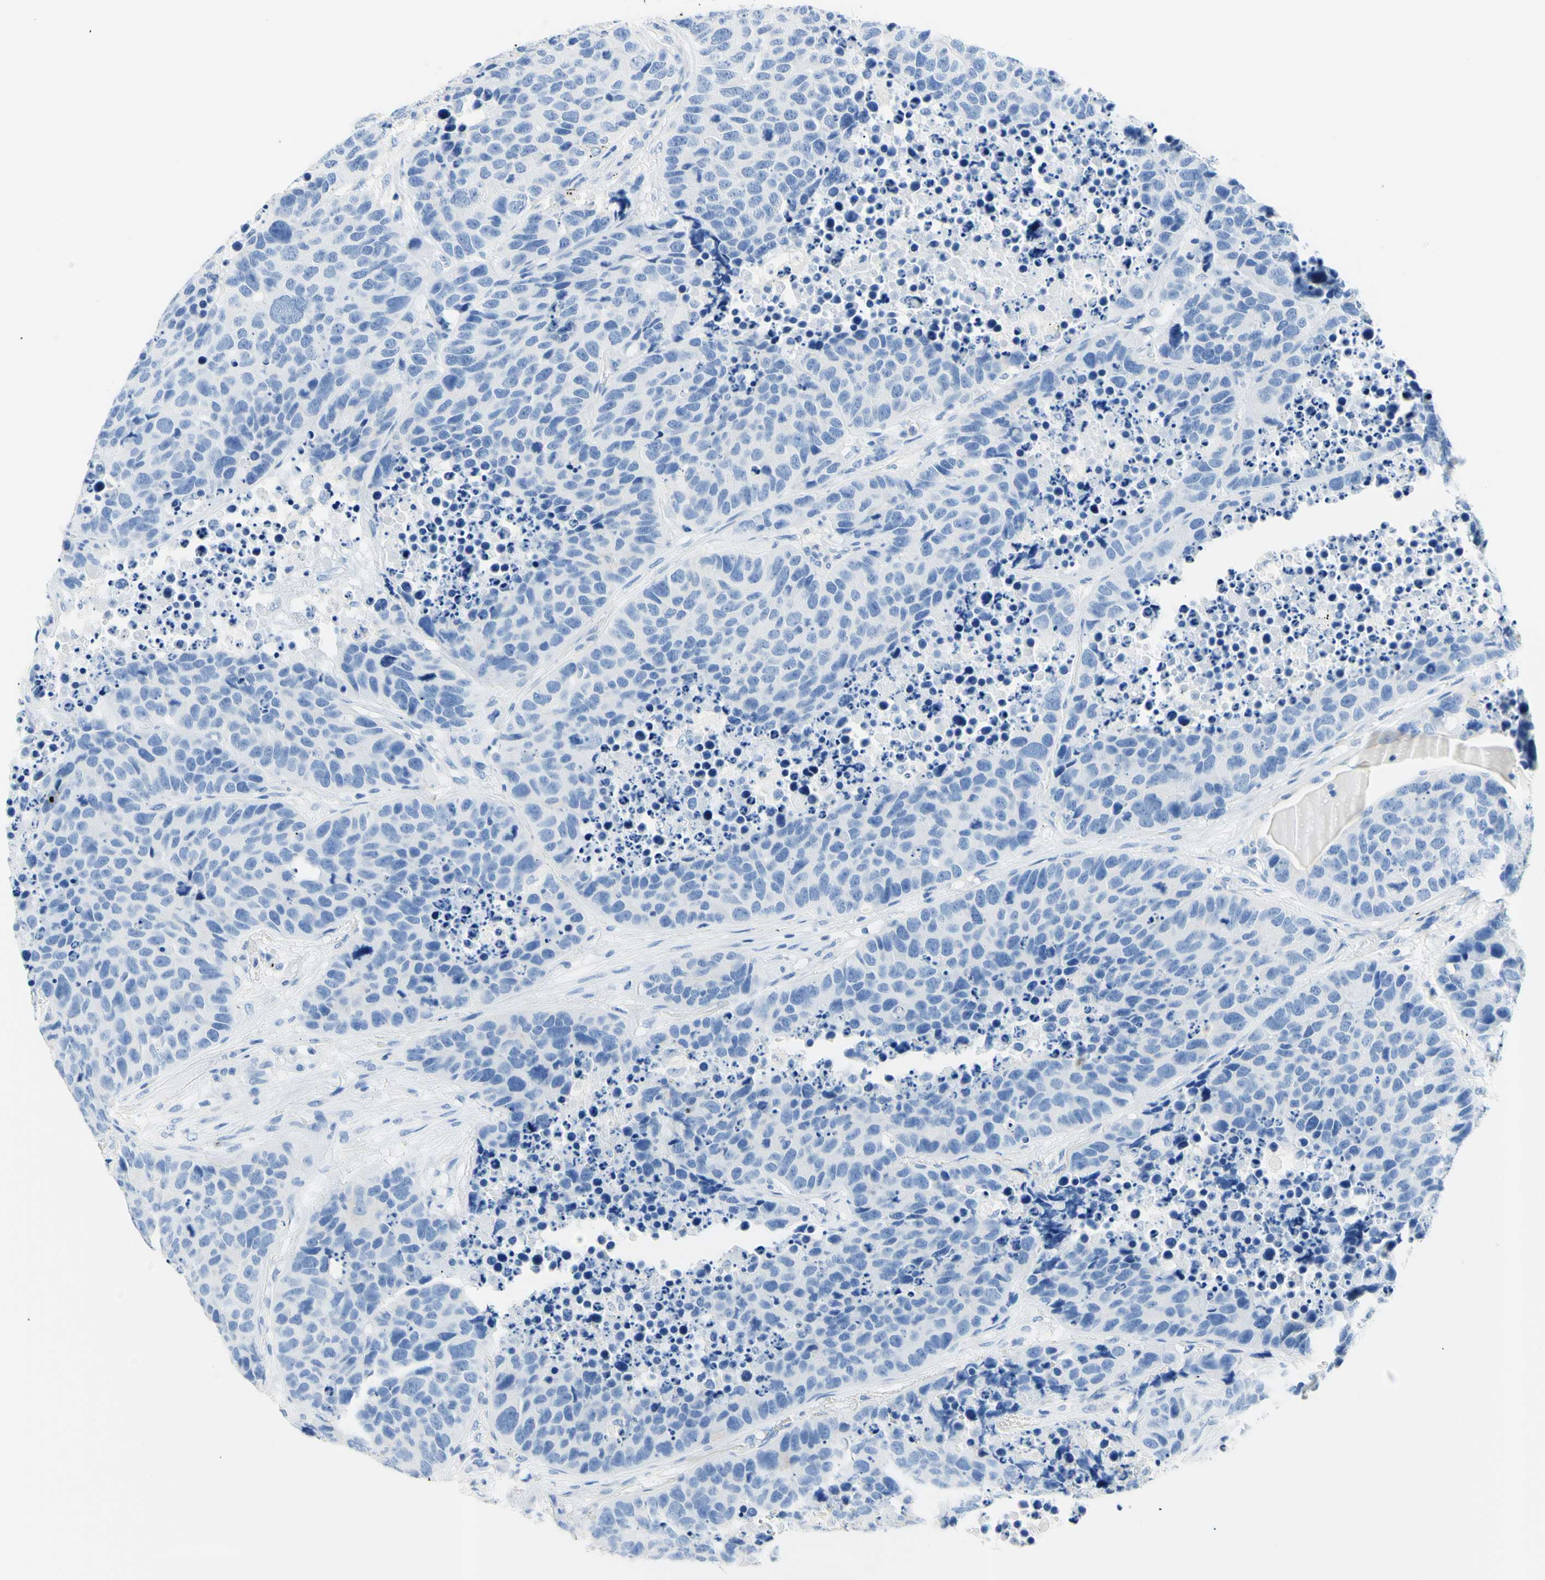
{"staining": {"intensity": "negative", "quantity": "none", "location": "none"}, "tissue": "carcinoid", "cell_type": "Tumor cells", "image_type": "cancer", "snomed": [{"axis": "morphology", "description": "Carcinoid, malignant, NOS"}, {"axis": "topography", "description": "Lung"}], "caption": "This is a image of IHC staining of carcinoid, which shows no staining in tumor cells. (Brightfield microscopy of DAB (3,3'-diaminobenzidine) immunohistochemistry at high magnification).", "gene": "HPCA", "patient": {"sex": "male", "age": 60}}